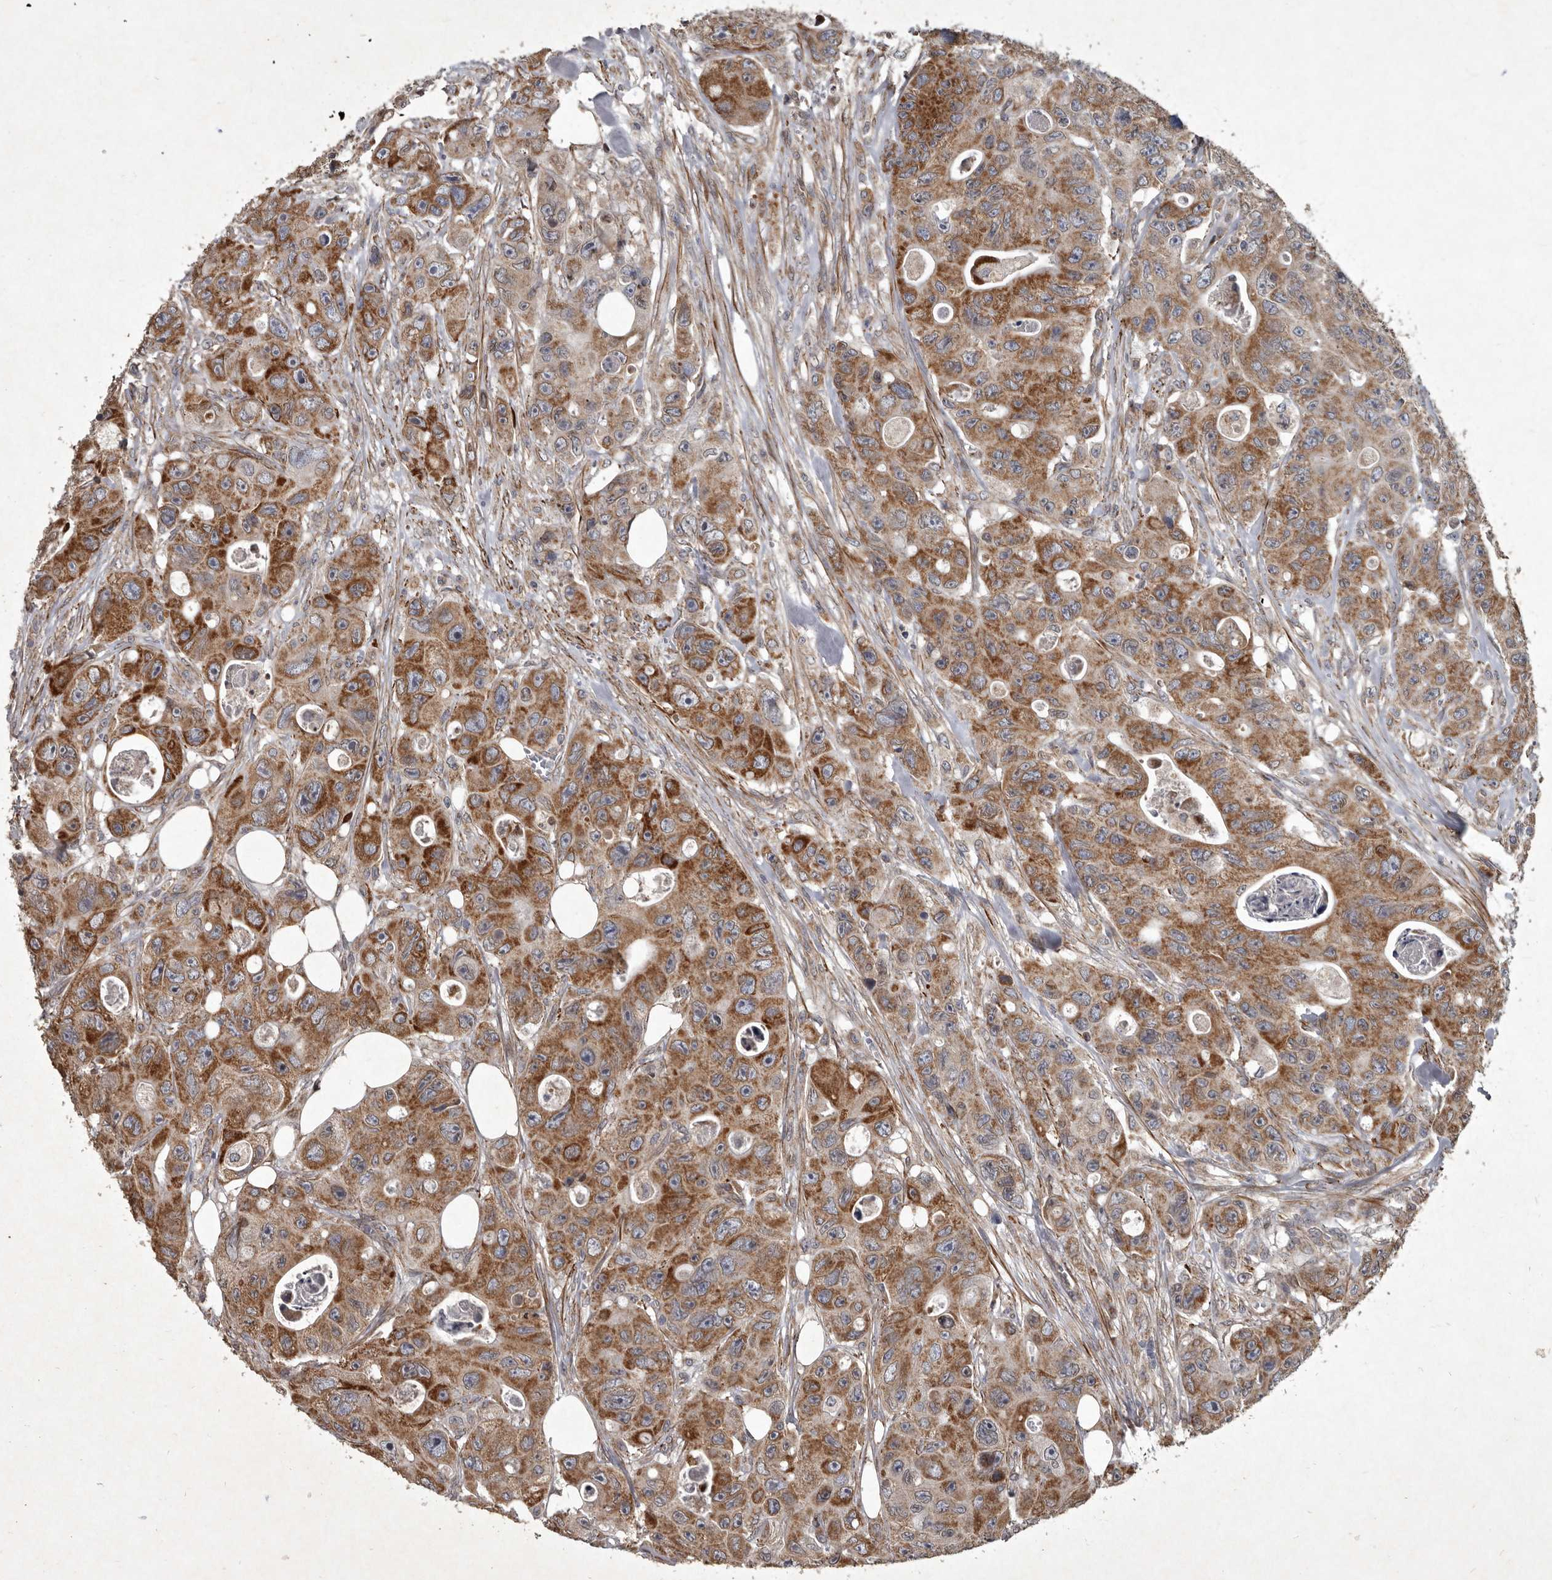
{"staining": {"intensity": "moderate", "quantity": ">75%", "location": "cytoplasmic/membranous"}, "tissue": "colorectal cancer", "cell_type": "Tumor cells", "image_type": "cancer", "snomed": [{"axis": "morphology", "description": "Adenocarcinoma, NOS"}, {"axis": "topography", "description": "Colon"}], "caption": "Immunohistochemical staining of adenocarcinoma (colorectal) displays moderate cytoplasmic/membranous protein positivity in approximately >75% of tumor cells.", "gene": "MRPS15", "patient": {"sex": "female", "age": 46}}